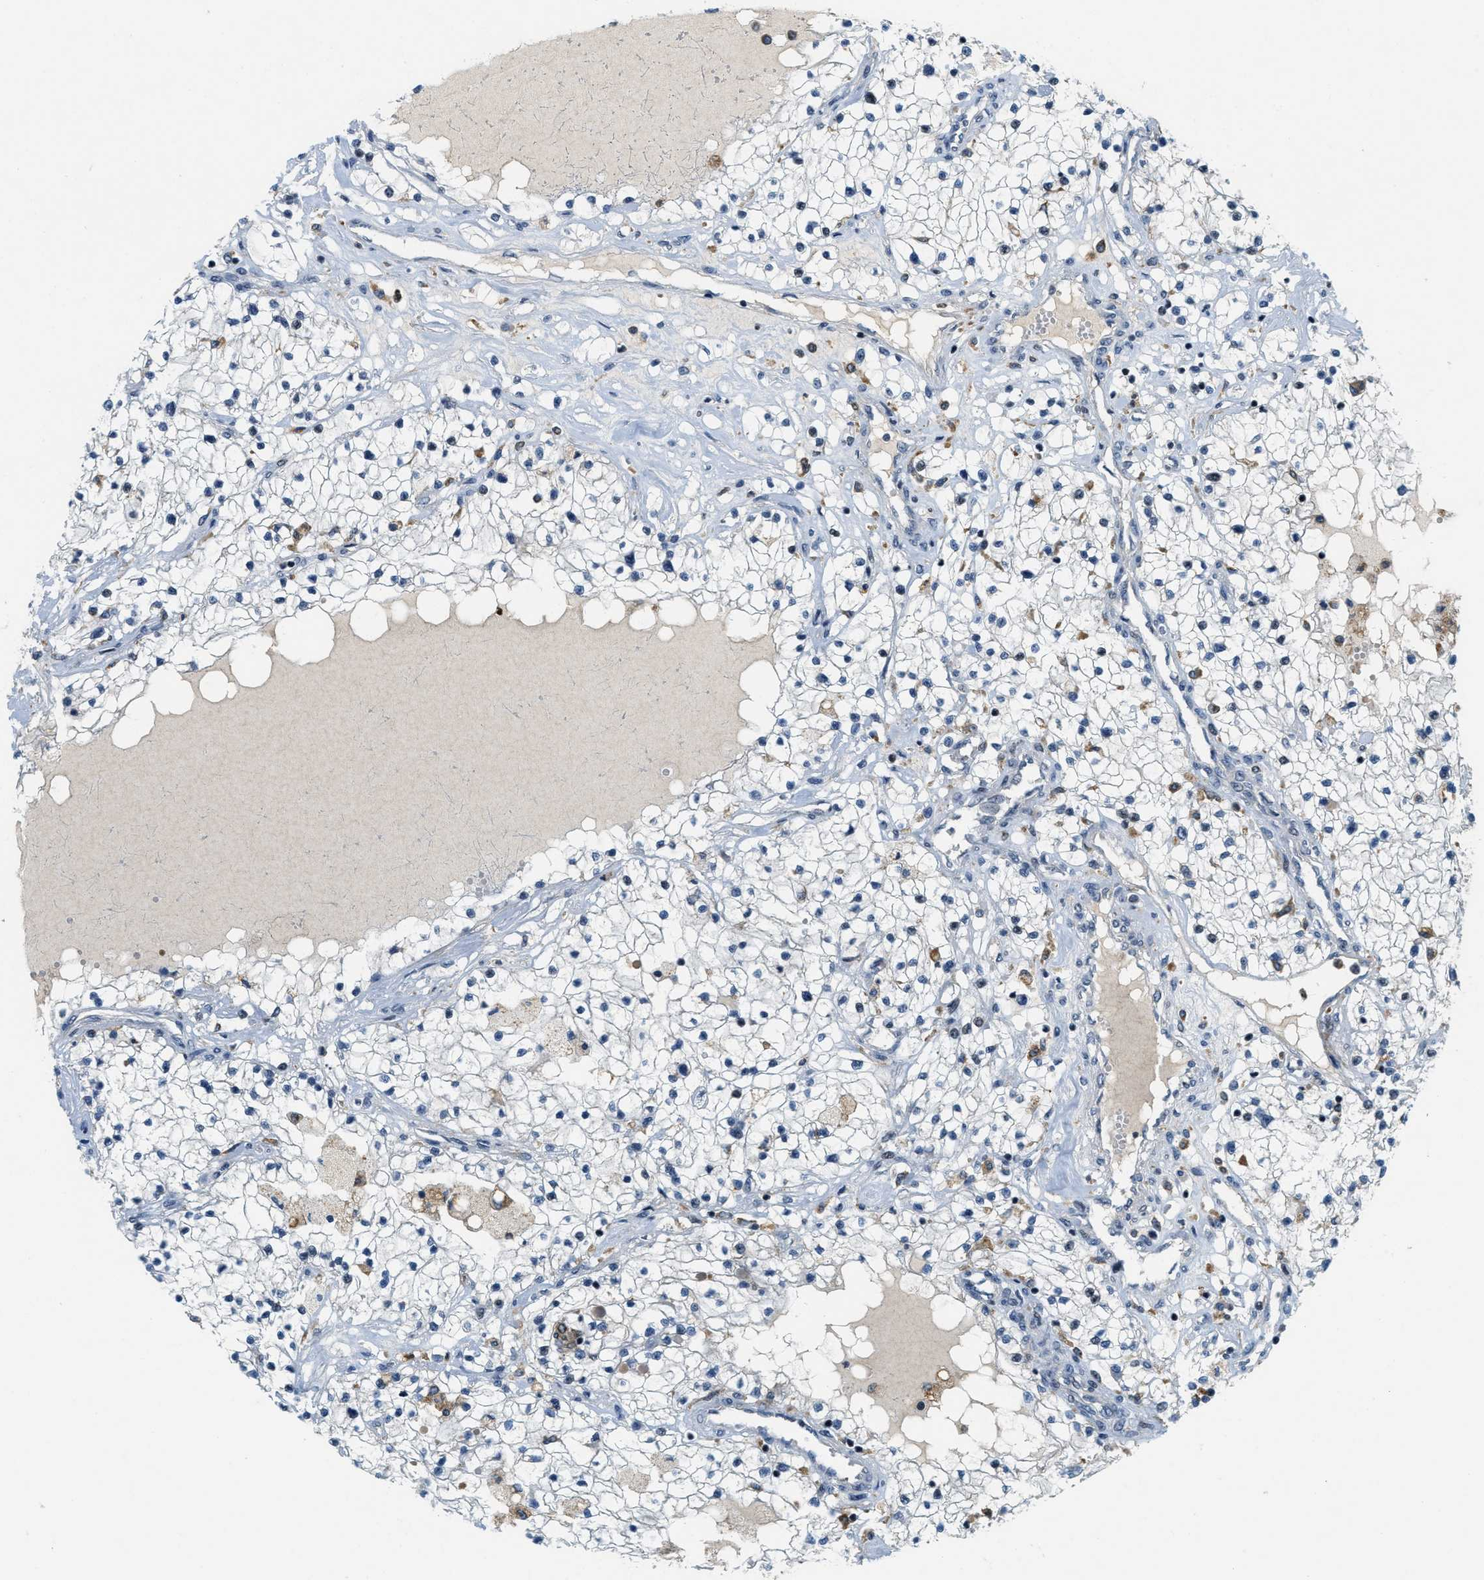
{"staining": {"intensity": "negative", "quantity": "none", "location": "none"}, "tissue": "renal cancer", "cell_type": "Tumor cells", "image_type": "cancer", "snomed": [{"axis": "morphology", "description": "Adenocarcinoma, NOS"}, {"axis": "topography", "description": "Kidney"}], "caption": "Immunohistochemistry histopathology image of renal cancer (adenocarcinoma) stained for a protein (brown), which shows no staining in tumor cells.", "gene": "ING1", "patient": {"sex": "male", "age": 68}}